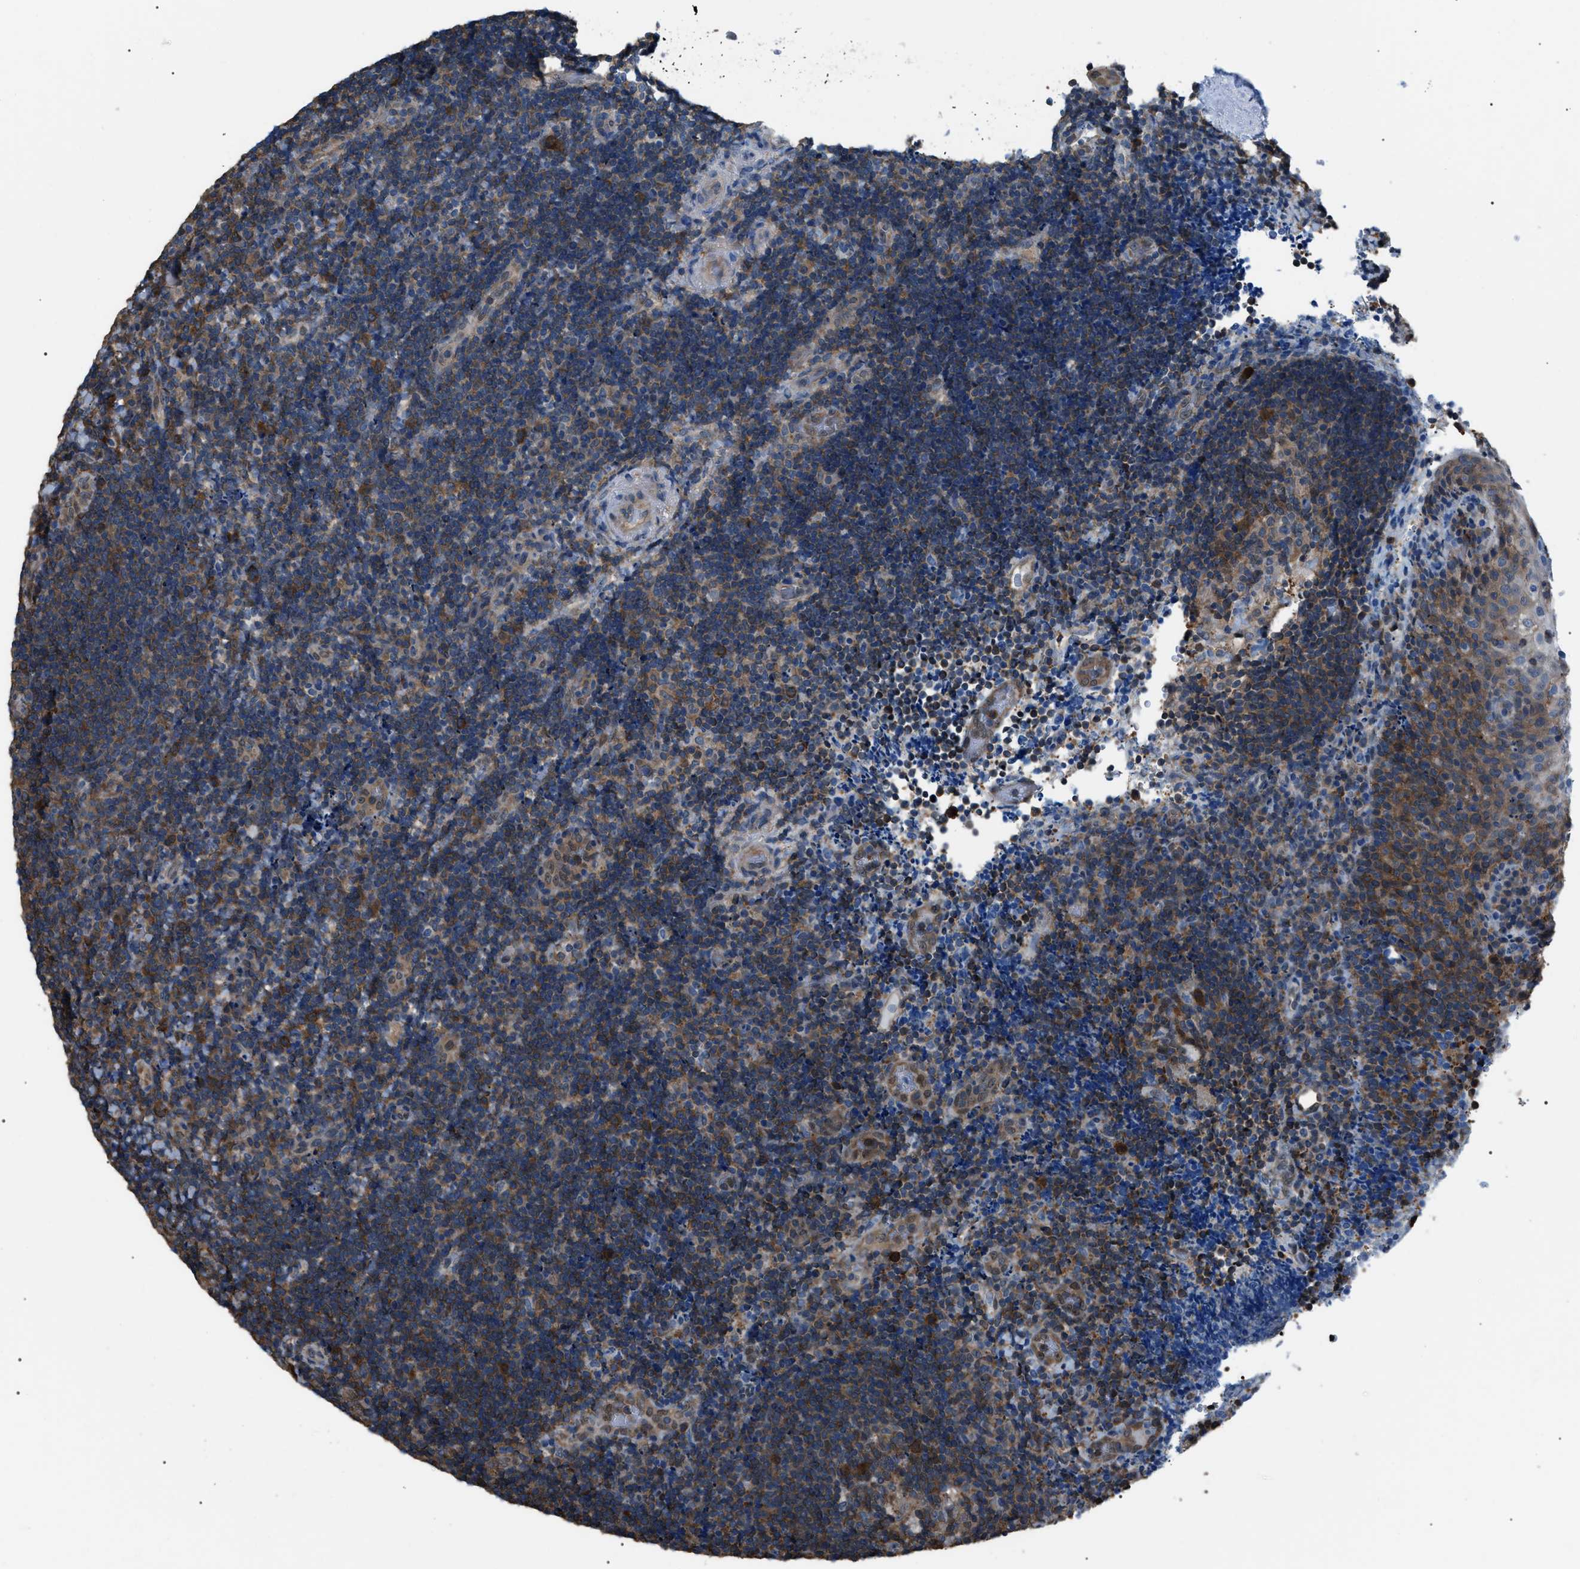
{"staining": {"intensity": "moderate", "quantity": ">75%", "location": "cytoplasmic/membranous"}, "tissue": "lymphoma", "cell_type": "Tumor cells", "image_type": "cancer", "snomed": [{"axis": "morphology", "description": "Malignant lymphoma, non-Hodgkin's type, High grade"}, {"axis": "topography", "description": "Tonsil"}], "caption": "Protein expression analysis of high-grade malignant lymphoma, non-Hodgkin's type displays moderate cytoplasmic/membranous expression in approximately >75% of tumor cells.", "gene": "PDCD5", "patient": {"sex": "female", "age": 36}}